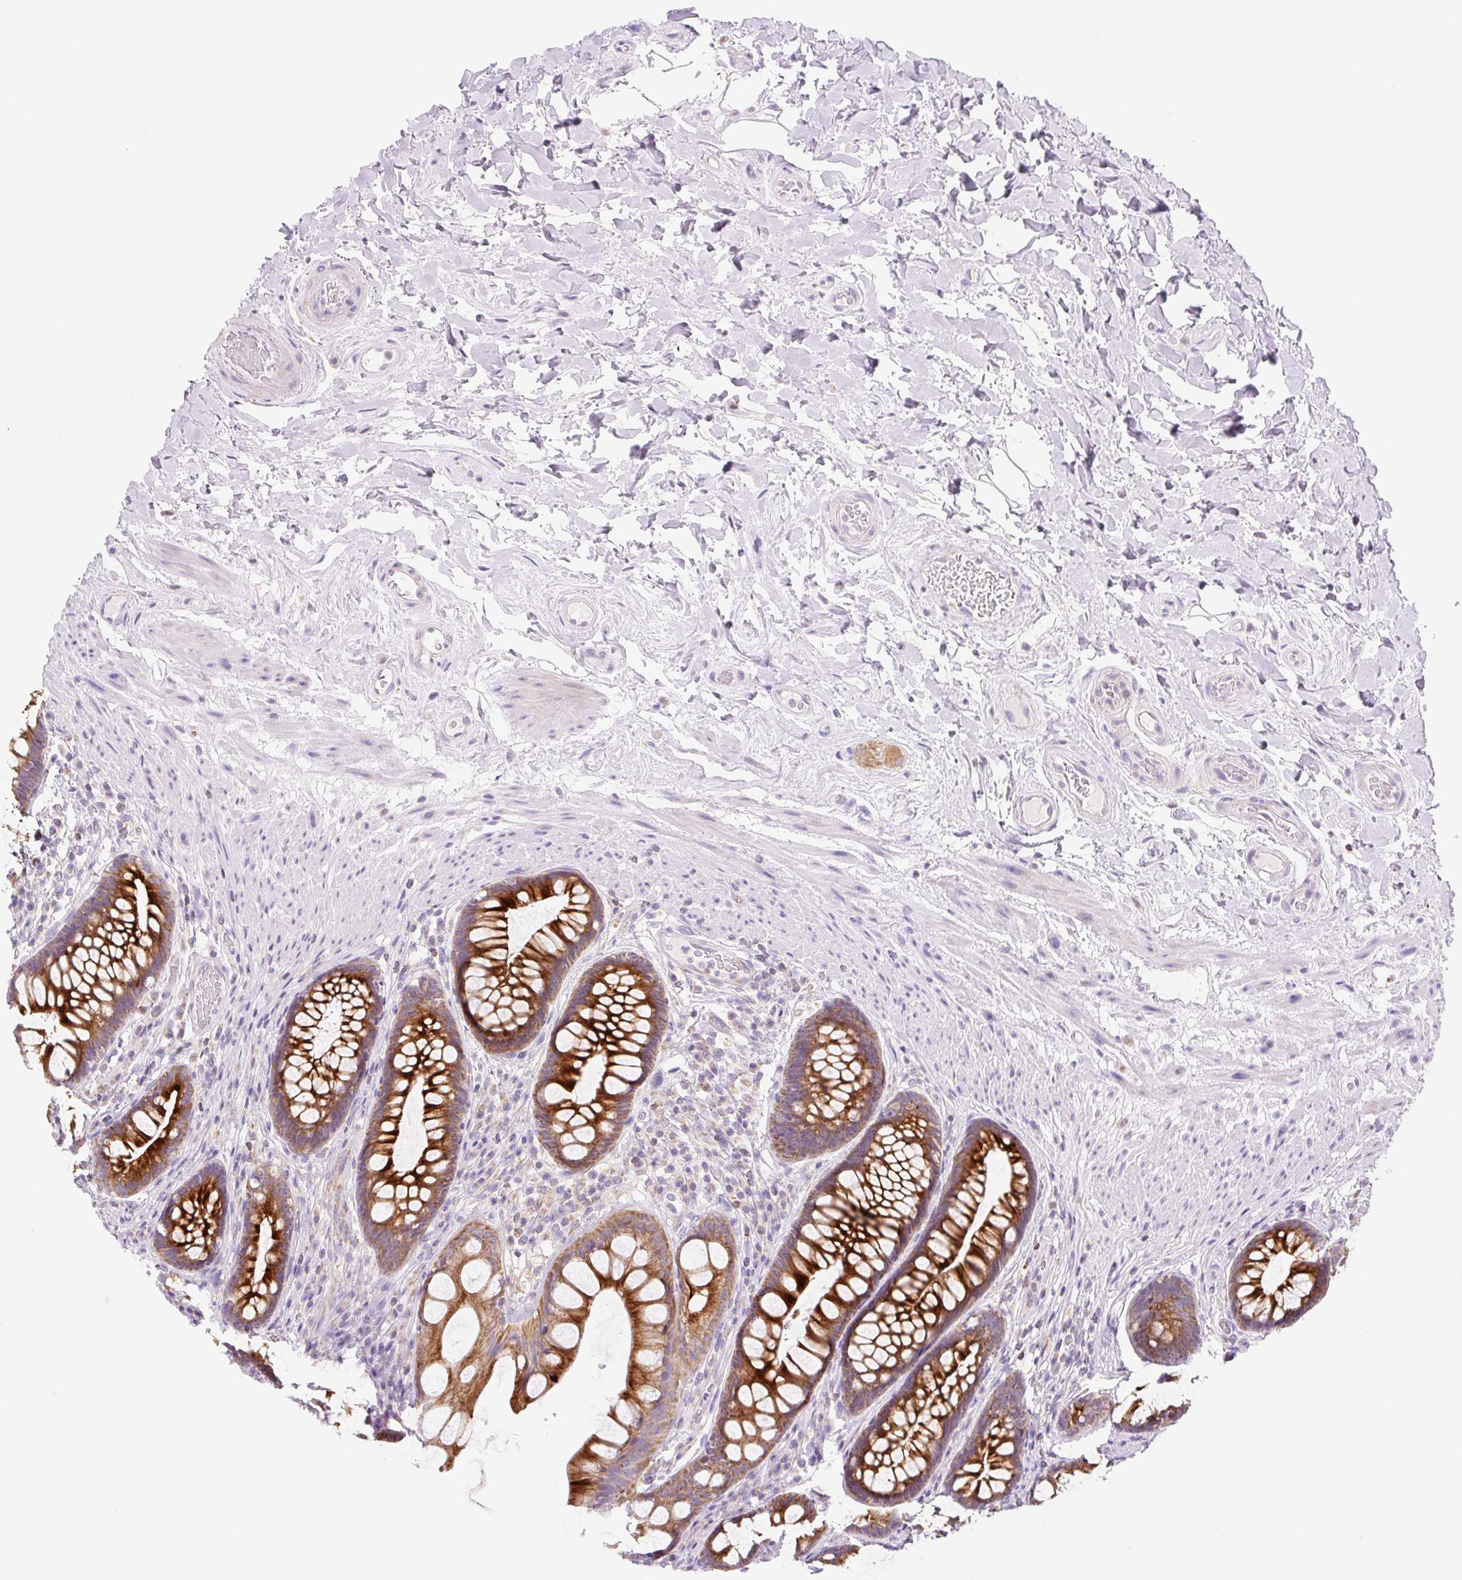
{"staining": {"intensity": "strong", "quantity": ">75%", "location": "cytoplasmic/membranous"}, "tissue": "rectum", "cell_type": "Glandular cells", "image_type": "normal", "snomed": [{"axis": "morphology", "description": "Normal tissue, NOS"}, {"axis": "topography", "description": "Rectum"}], "caption": "Rectum stained with a brown dye demonstrates strong cytoplasmic/membranous positive expression in about >75% of glandular cells.", "gene": "FOCAD", "patient": {"sex": "male", "age": 74}}